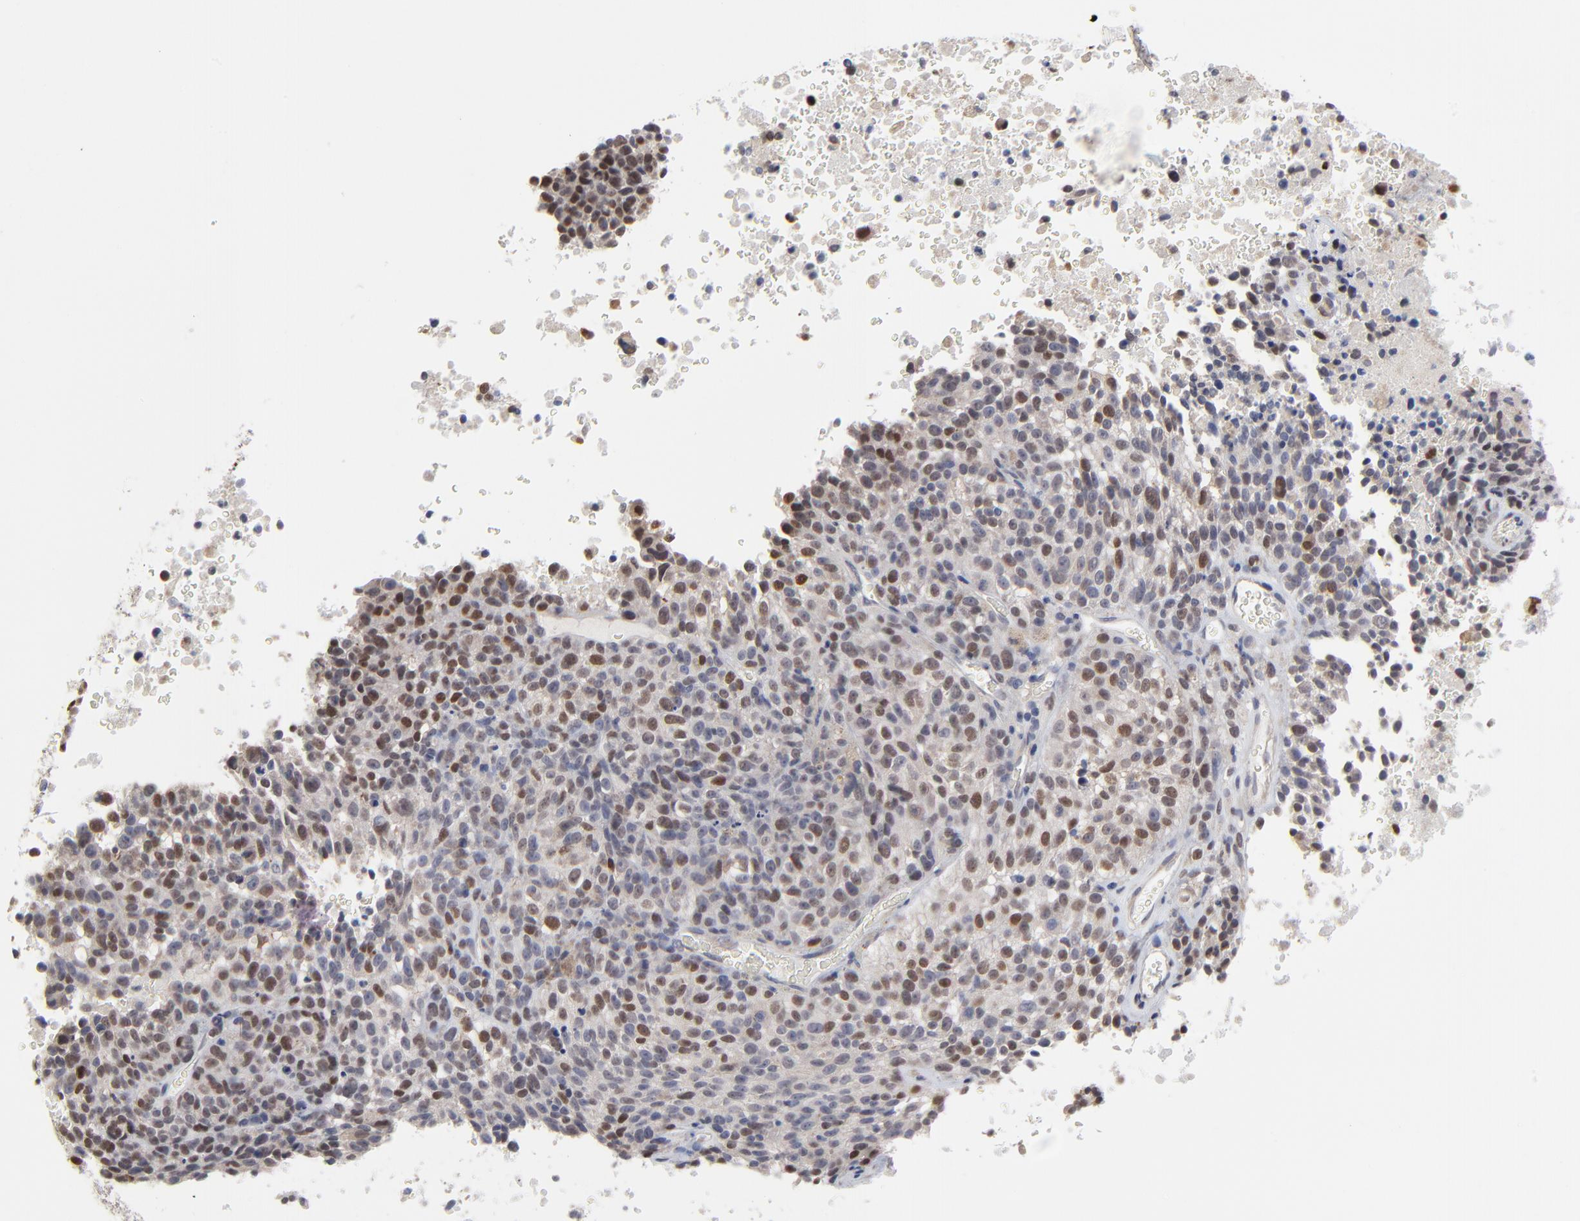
{"staining": {"intensity": "strong", "quantity": ">75%", "location": "nuclear"}, "tissue": "melanoma", "cell_type": "Tumor cells", "image_type": "cancer", "snomed": [{"axis": "morphology", "description": "Malignant melanoma, Metastatic site"}, {"axis": "topography", "description": "Cerebral cortex"}], "caption": "DAB (3,3'-diaminobenzidine) immunohistochemical staining of human melanoma shows strong nuclear protein positivity in about >75% of tumor cells. Immunohistochemistry stains the protein in brown and the nuclei are stained blue.", "gene": "MAGEA10", "patient": {"sex": "female", "age": 52}}